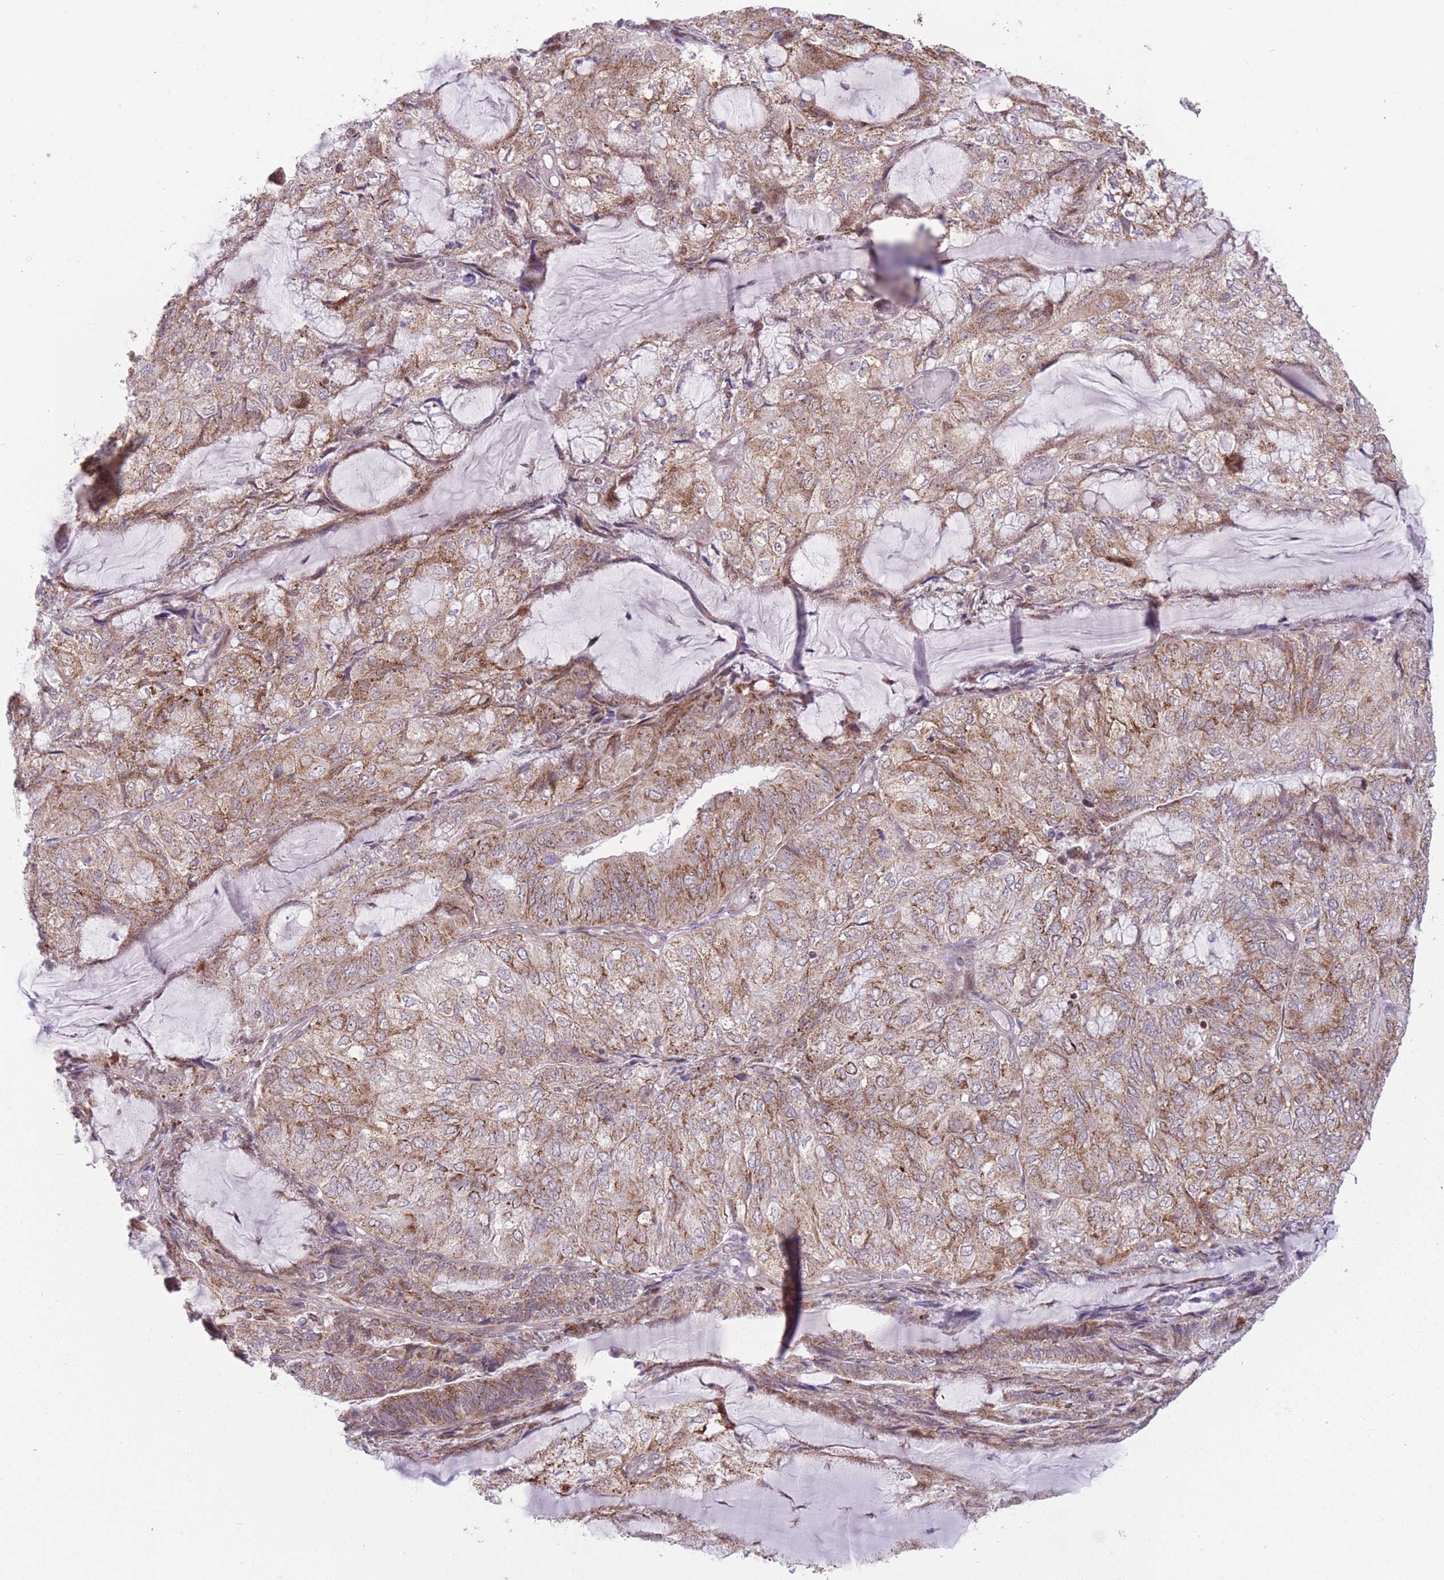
{"staining": {"intensity": "moderate", "quantity": ">75%", "location": "cytoplasmic/membranous"}, "tissue": "endometrial cancer", "cell_type": "Tumor cells", "image_type": "cancer", "snomed": [{"axis": "morphology", "description": "Adenocarcinoma, NOS"}, {"axis": "topography", "description": "Endometrium"}], "caption": "There is medium levels of moderate cytoplasmic/membranous positivity in tumor cells of endometrial adenocarcinoma, as demonstrated by immunohistochemical staining (brown color).", "gene": "DPYSL4", "patient": {"sex": "female", "age": 81}}